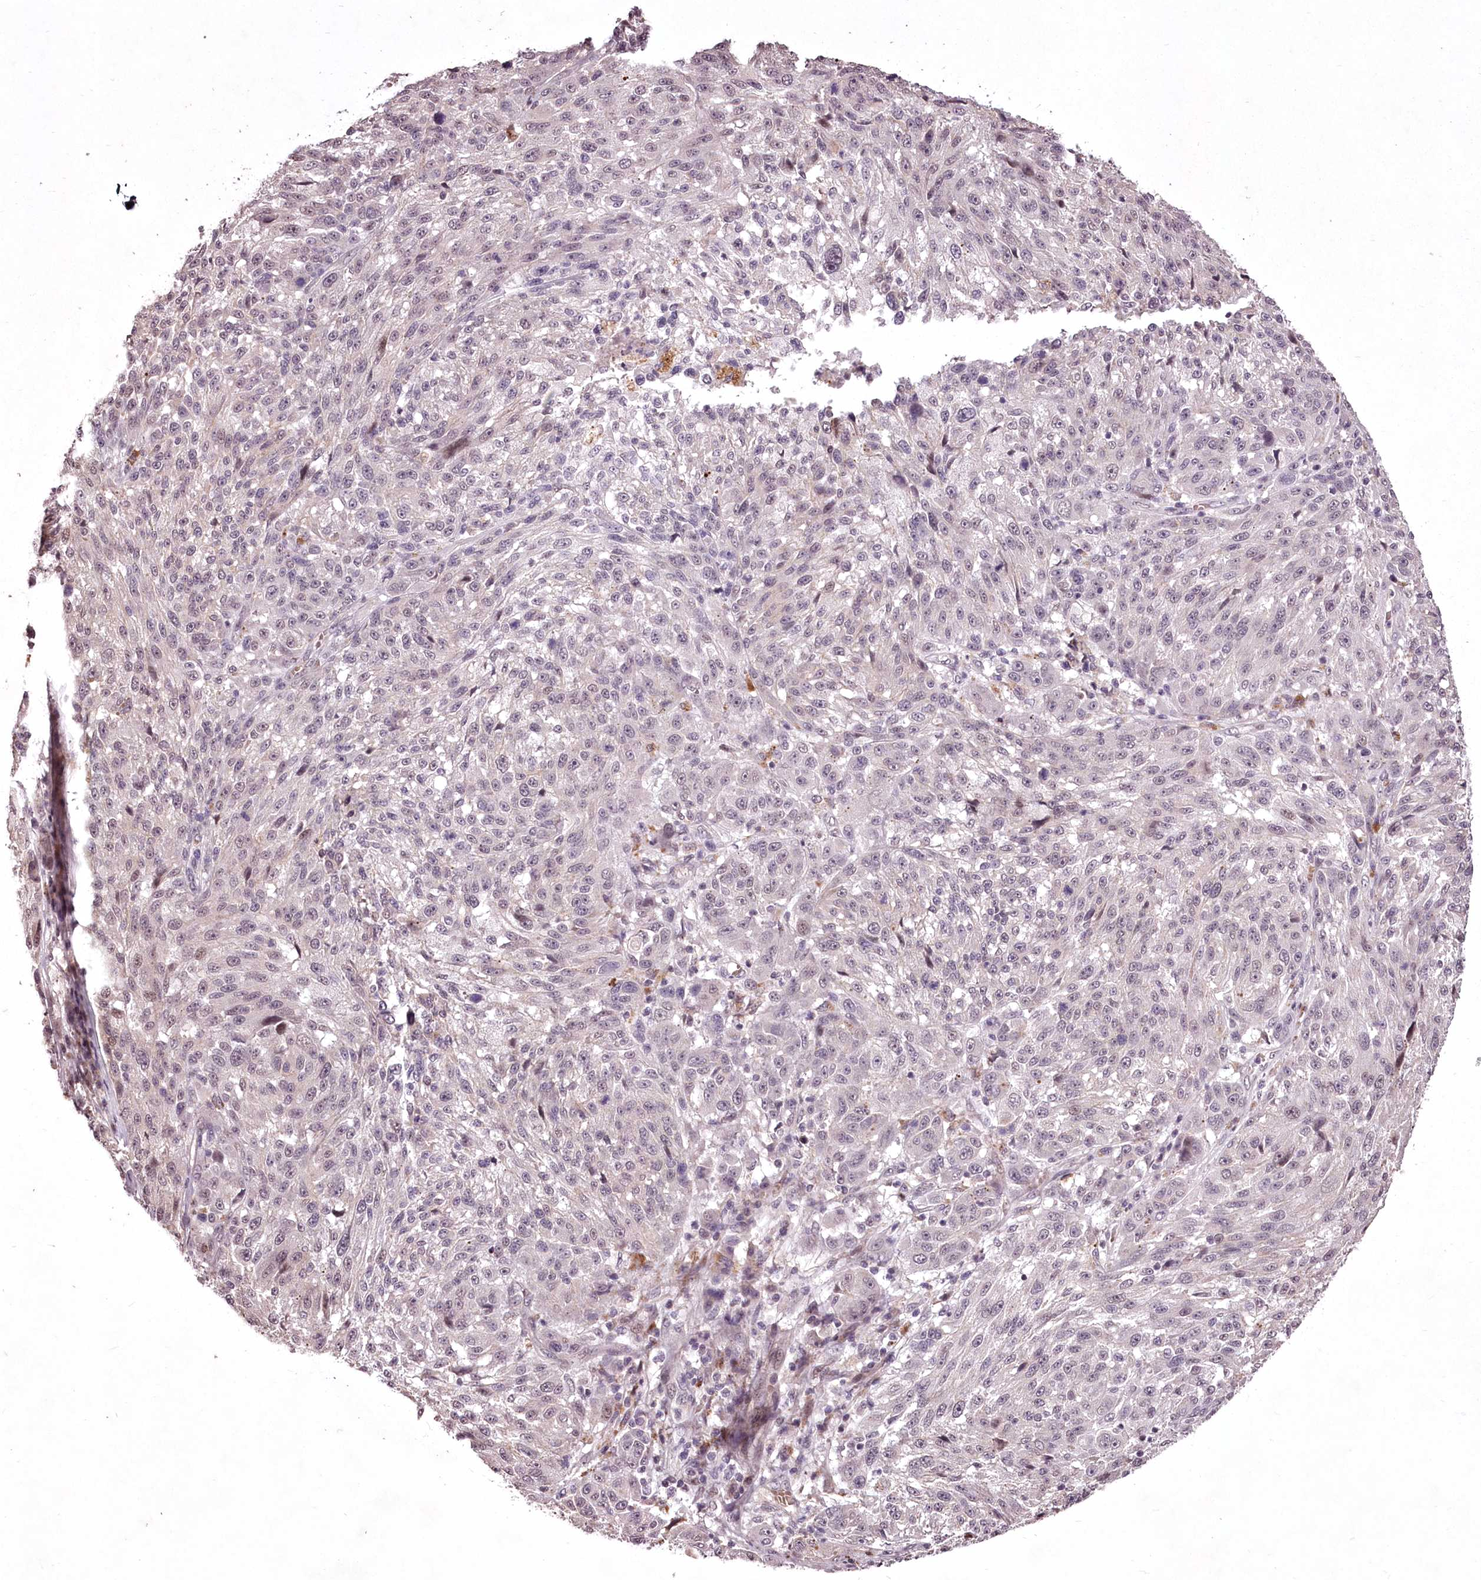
{"staining": {"intensity": "negative", "quantity": "none", "location": "none"}, "tissue": "melanoma", "cell_type": "Tumor cells", "image_type": "cancer", "snomed": [{"axis": "morphology", "description": "Malignant melanoma, NOS"}, {"axis": "topography", "description": "Skin"}], "caption": "IHC histopathology image of malignant melanoma stained for a protein (brown), which demonstrates no staining in tumor cells. The staining was performed using DAB (3,3'-diaminobenzidine) to visualize the protein expression in brown, while the nuclei were stained in blue with hematoxylin (Magnification: 20x).", "gene": "ADRA1D", "patient": {"sex": "male", "age": 53}}